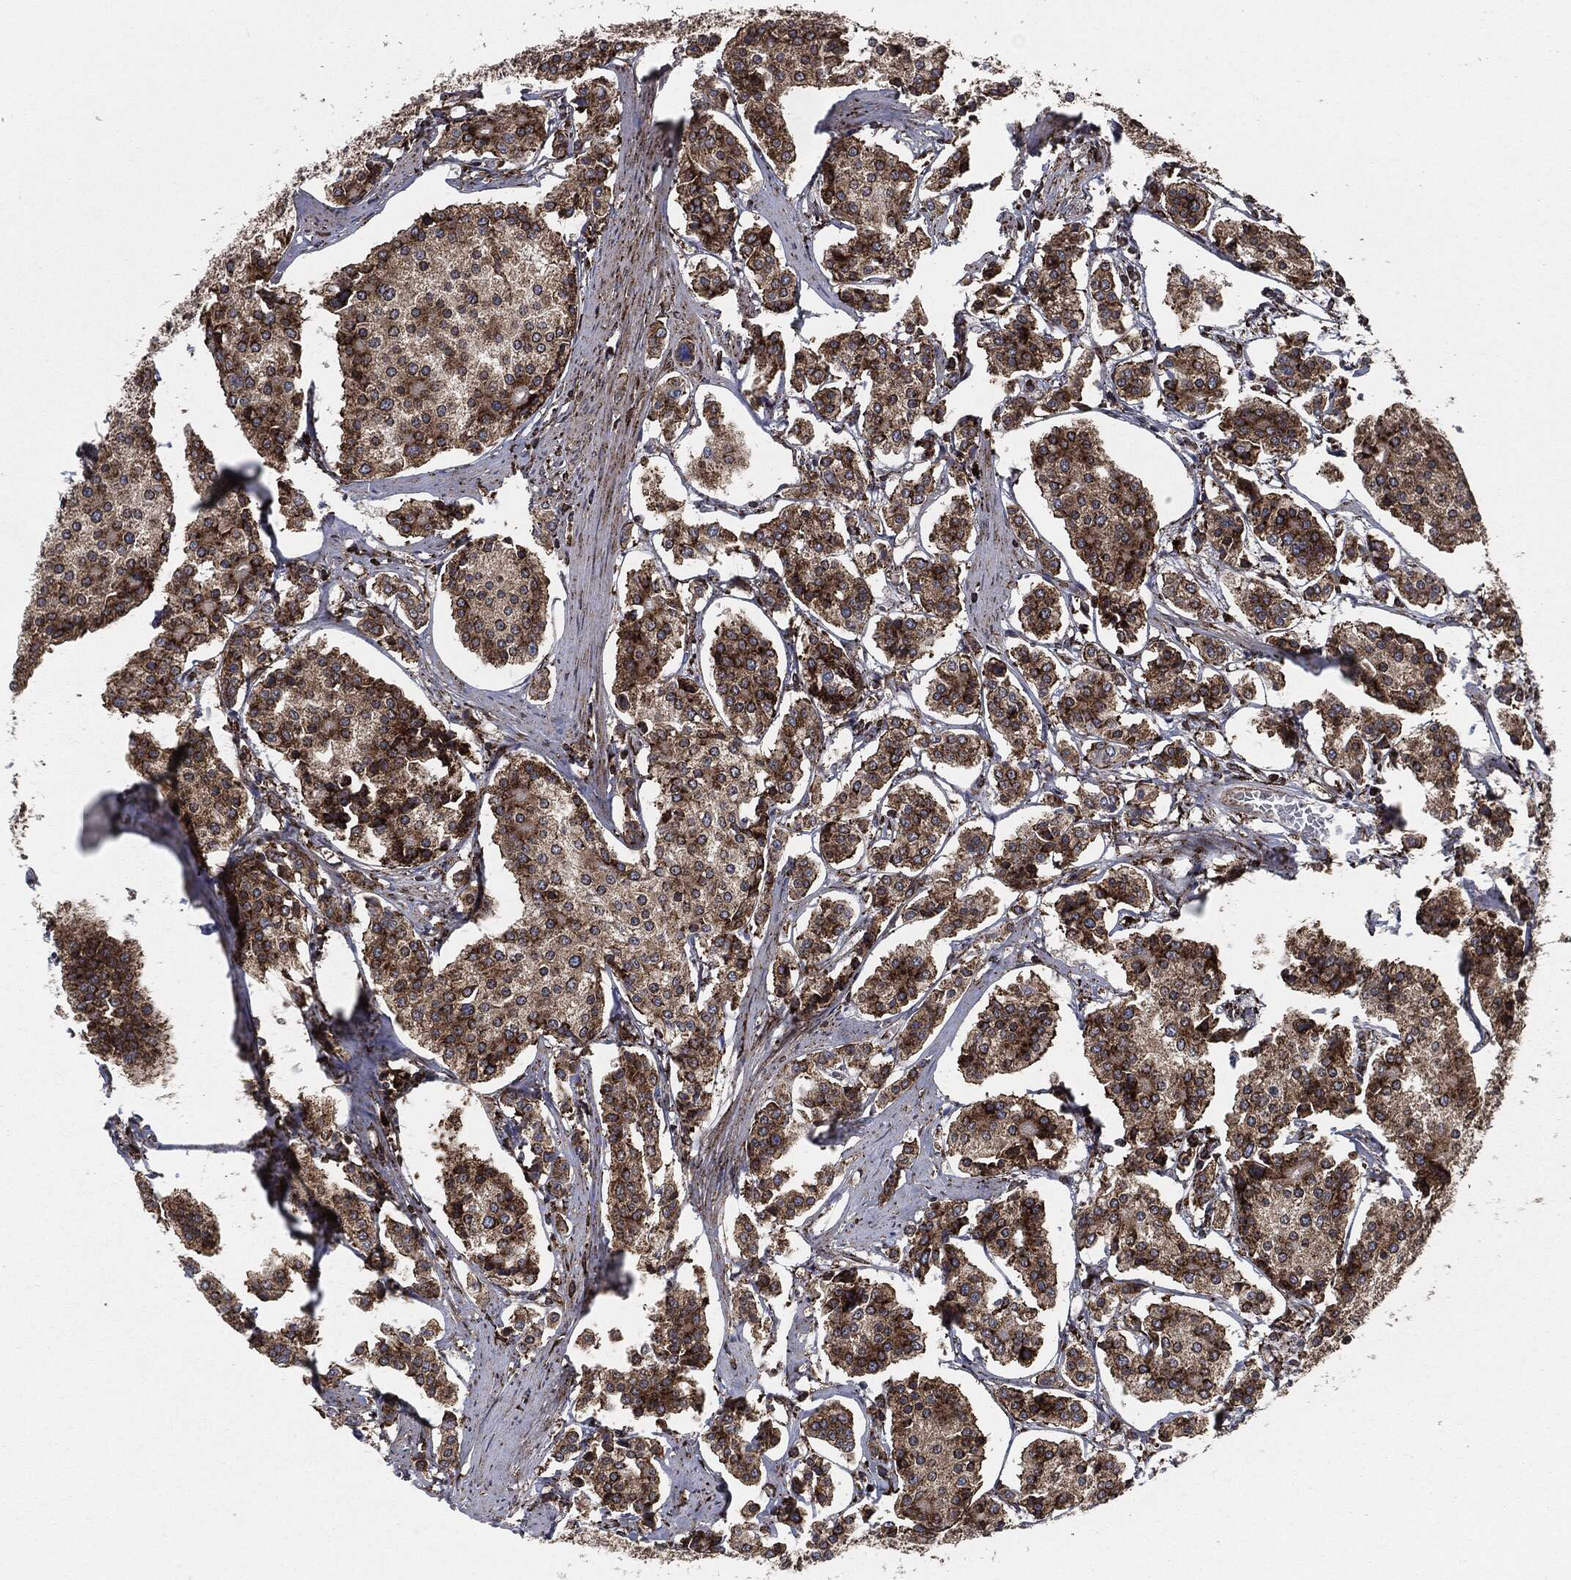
{"staining": {"intensity": "moderate", "quantity": ">75%", "location": "cytoplasmic/membranous"}, "tissue": "carcinoid", "cell_type": "Tumor cells", "image_type": "cancer", "snomed": [{"axis": "morphology", "description": "Carcinoid, malignant, NOS"}, {"axis": "topography", "description": "Small intestine"}], "caption": "This histopathology image shows immunohistochemistry (IHC) staining of human carcinoid, with medium moderate cytoplasmic/membranous staining in approximately >75% of tumor cells.", "gene": "CALR", "patient": {"sex": "female", "age": 65}}